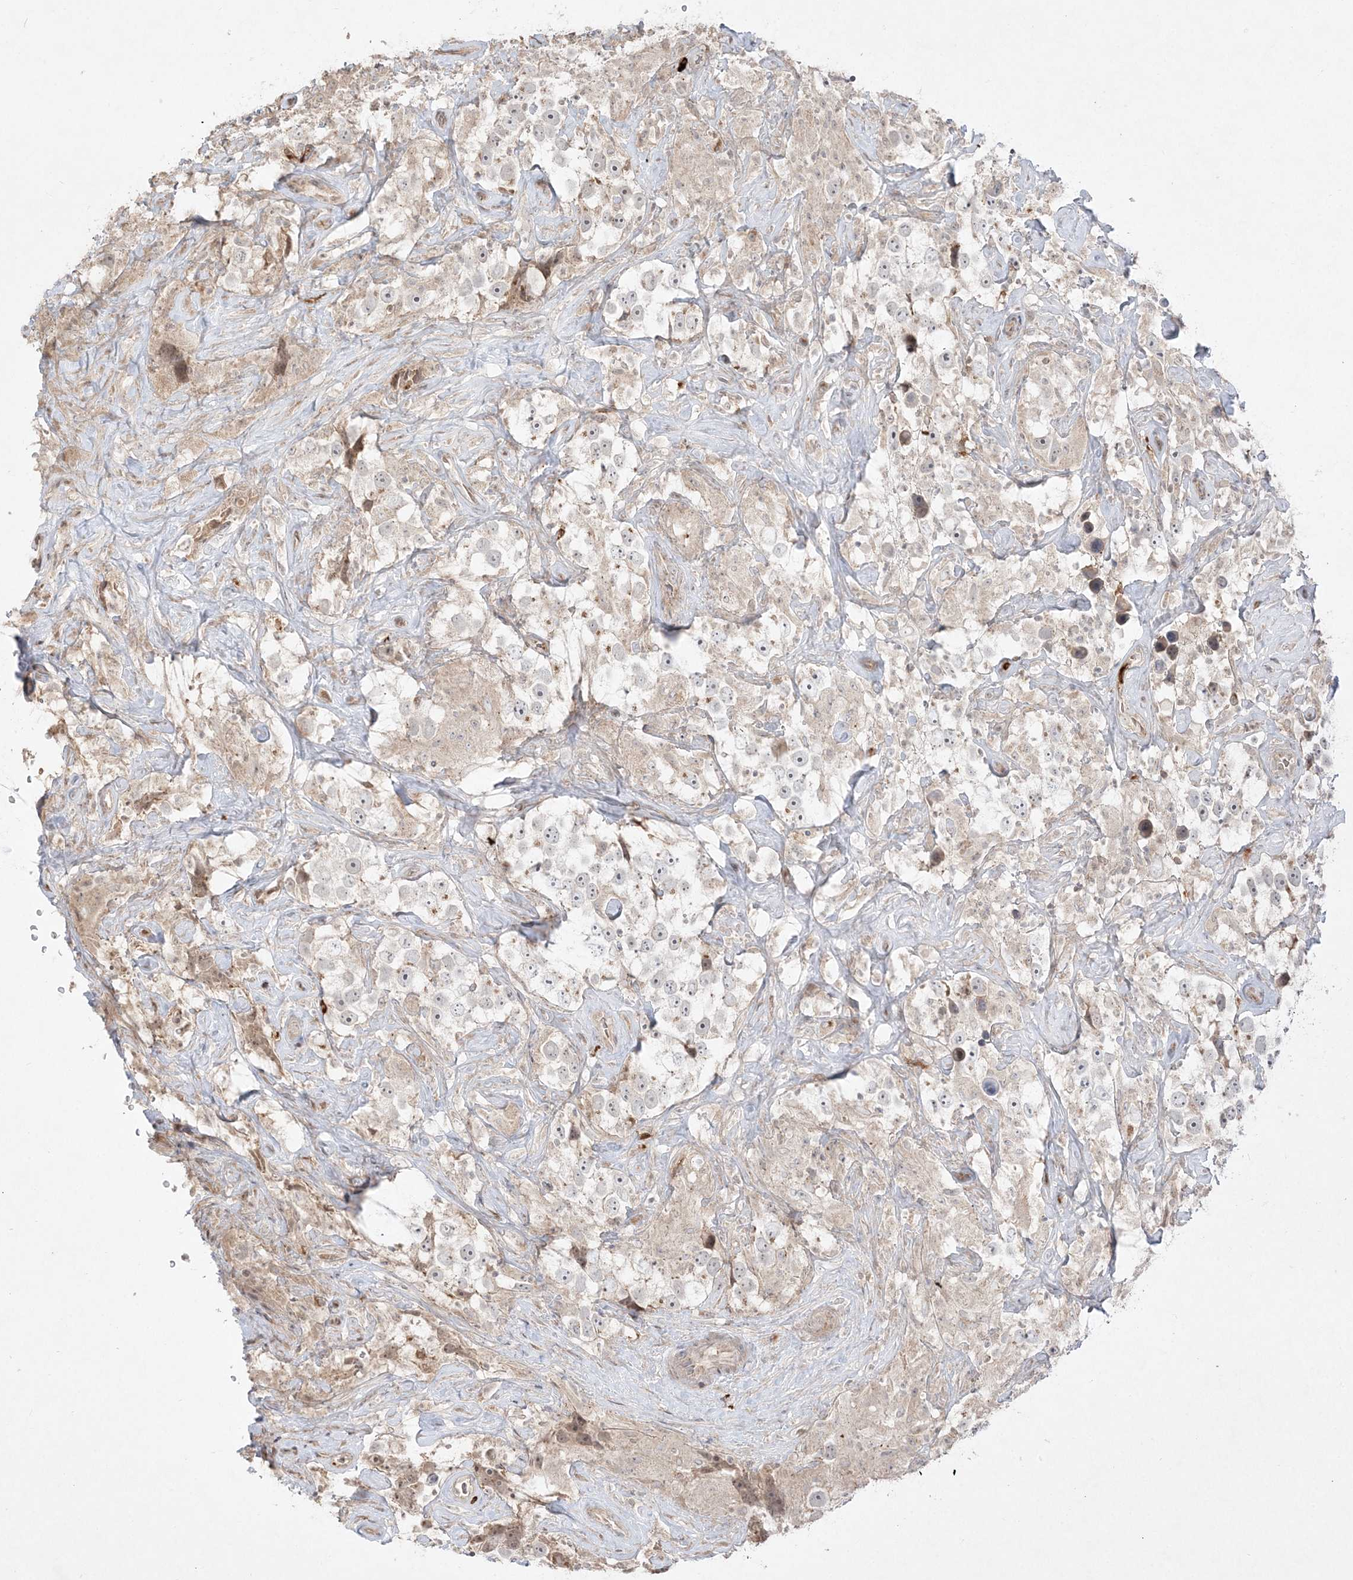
{"staining": {"intensity": "negative", "quantity": "none", "location": "none"}, "tissue": "testis cancer", "cell_type": "Tumor cells", "image_type": "cancer", "snomed": [{"axis": "morphology", "description": "Seminoma, NOS"}, {"axis": "topography", "description": "Testis"}], "caption": "An immunohistochemistry (IHC) image of seminoma (testis) is shown. There is no staining in tumor cells of seminoma (testis).", "gene": "CLNK", "patient": {"sex": "male", "age": 49}}